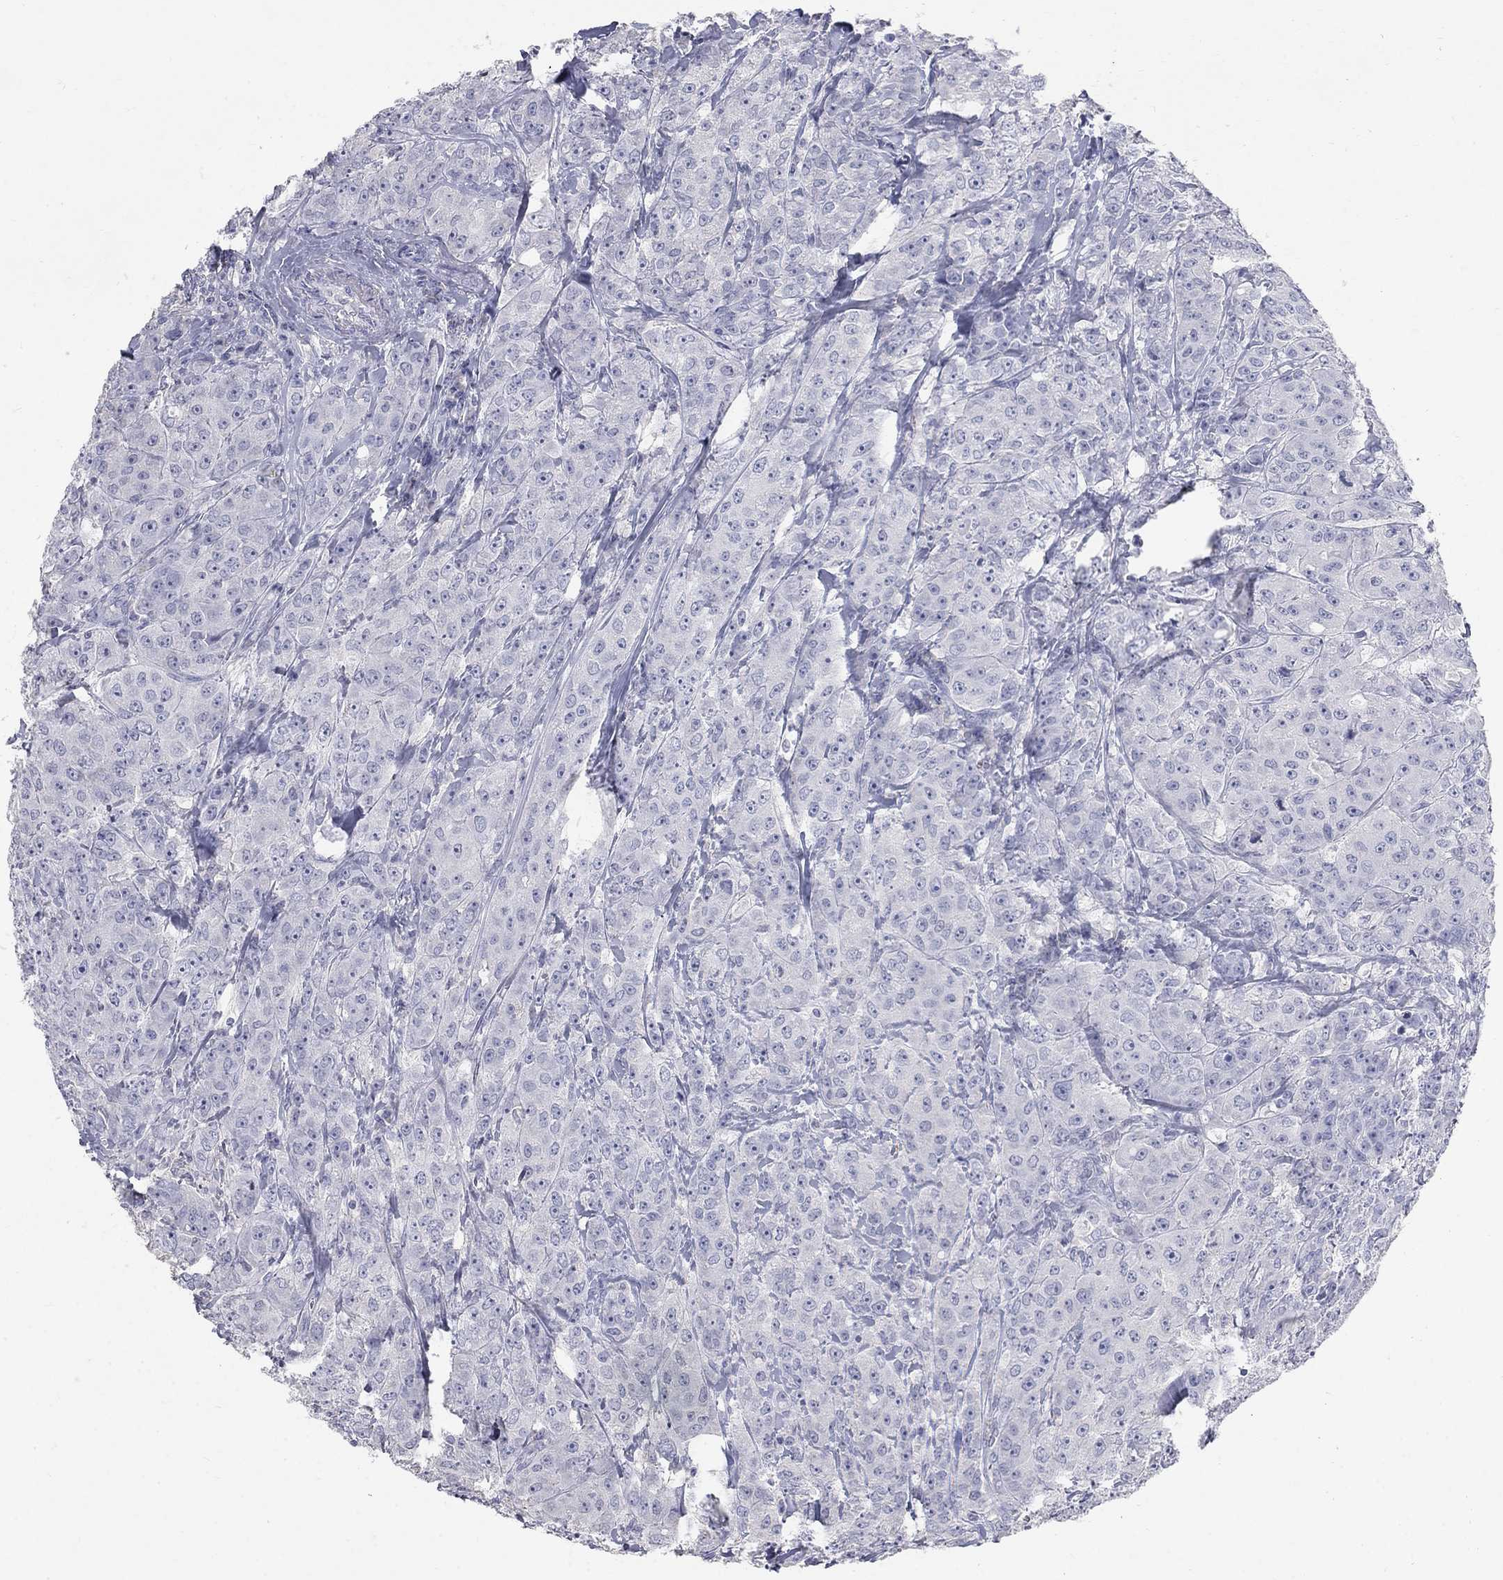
{"staining": {"intensity": "negative", "quantity": "none", "location": "none"}, "tissue": "breast cancer", "cell_type": "Tumor cells", "image_type": "cancer", "snomed": [{"axis": "morphology", "description": "Duct carcinoma"}, {"axis": "topography", "description": "Breast"}], "caption": "A micrograph of human breast invasive ductal carcinoma is negative for staining in tumor cells.", "gene": "PTH1R", "patient": {"sex": "female", "age": 43}}